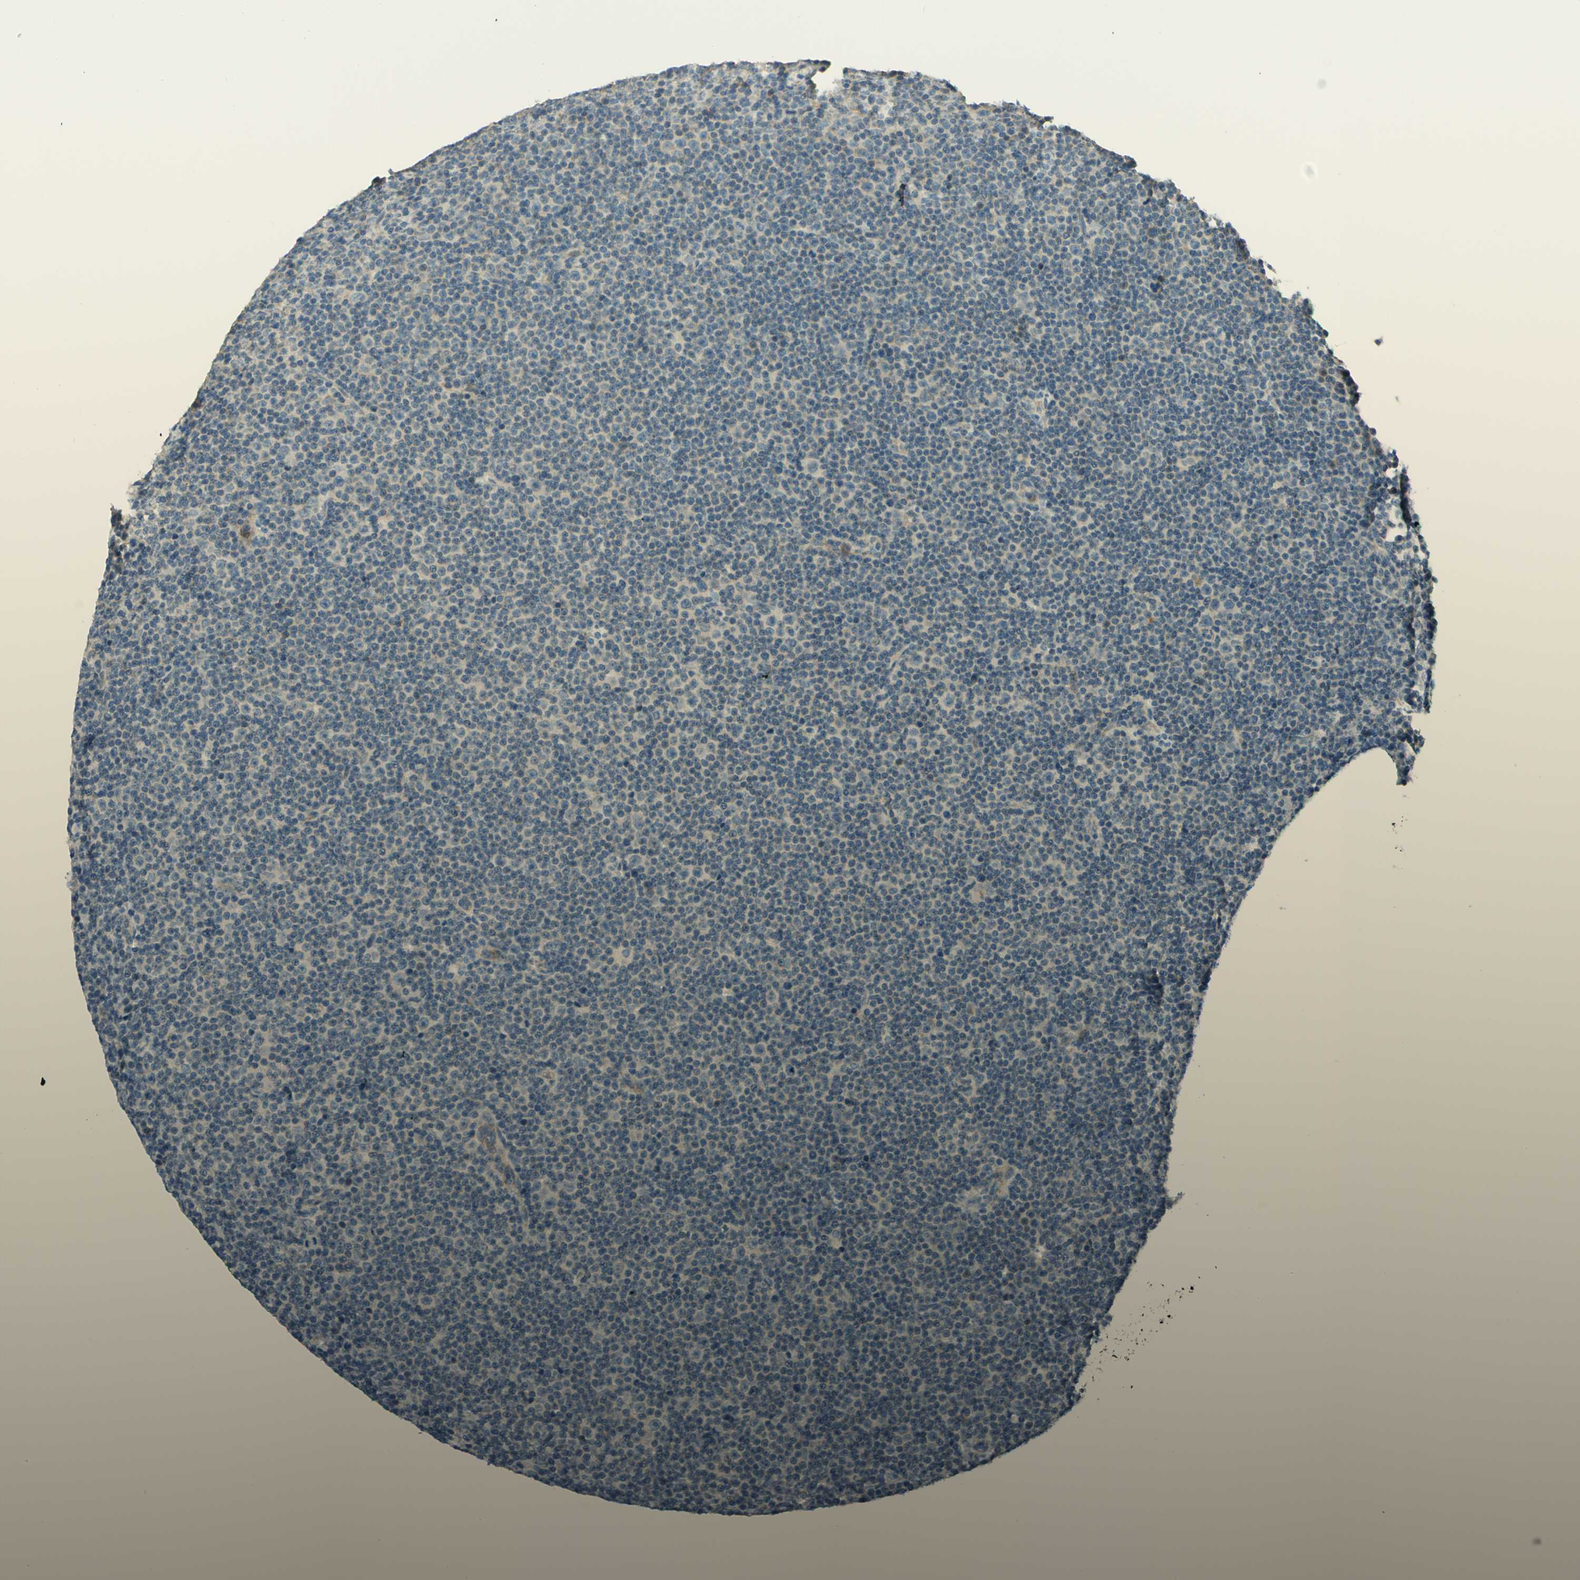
{"staining": {"intensity": "negative", "quantity": "none", "location": "none"}, "tissue": "lymphoma", "cell_type": "Tumor cells", "image_type": "cancer", "snomed": [{"axis": "morphology", "description": "Malignant lymphoma, non-Hodgkin's type, Low grade"}, {"axis": "topography", "description": "Lymph node"}], "caption": "A photomicrograph of human lymphoma is negative for staining in tumor cells.", "gene": "PROM1", "patient": {"sex": "female", "age": 67}}